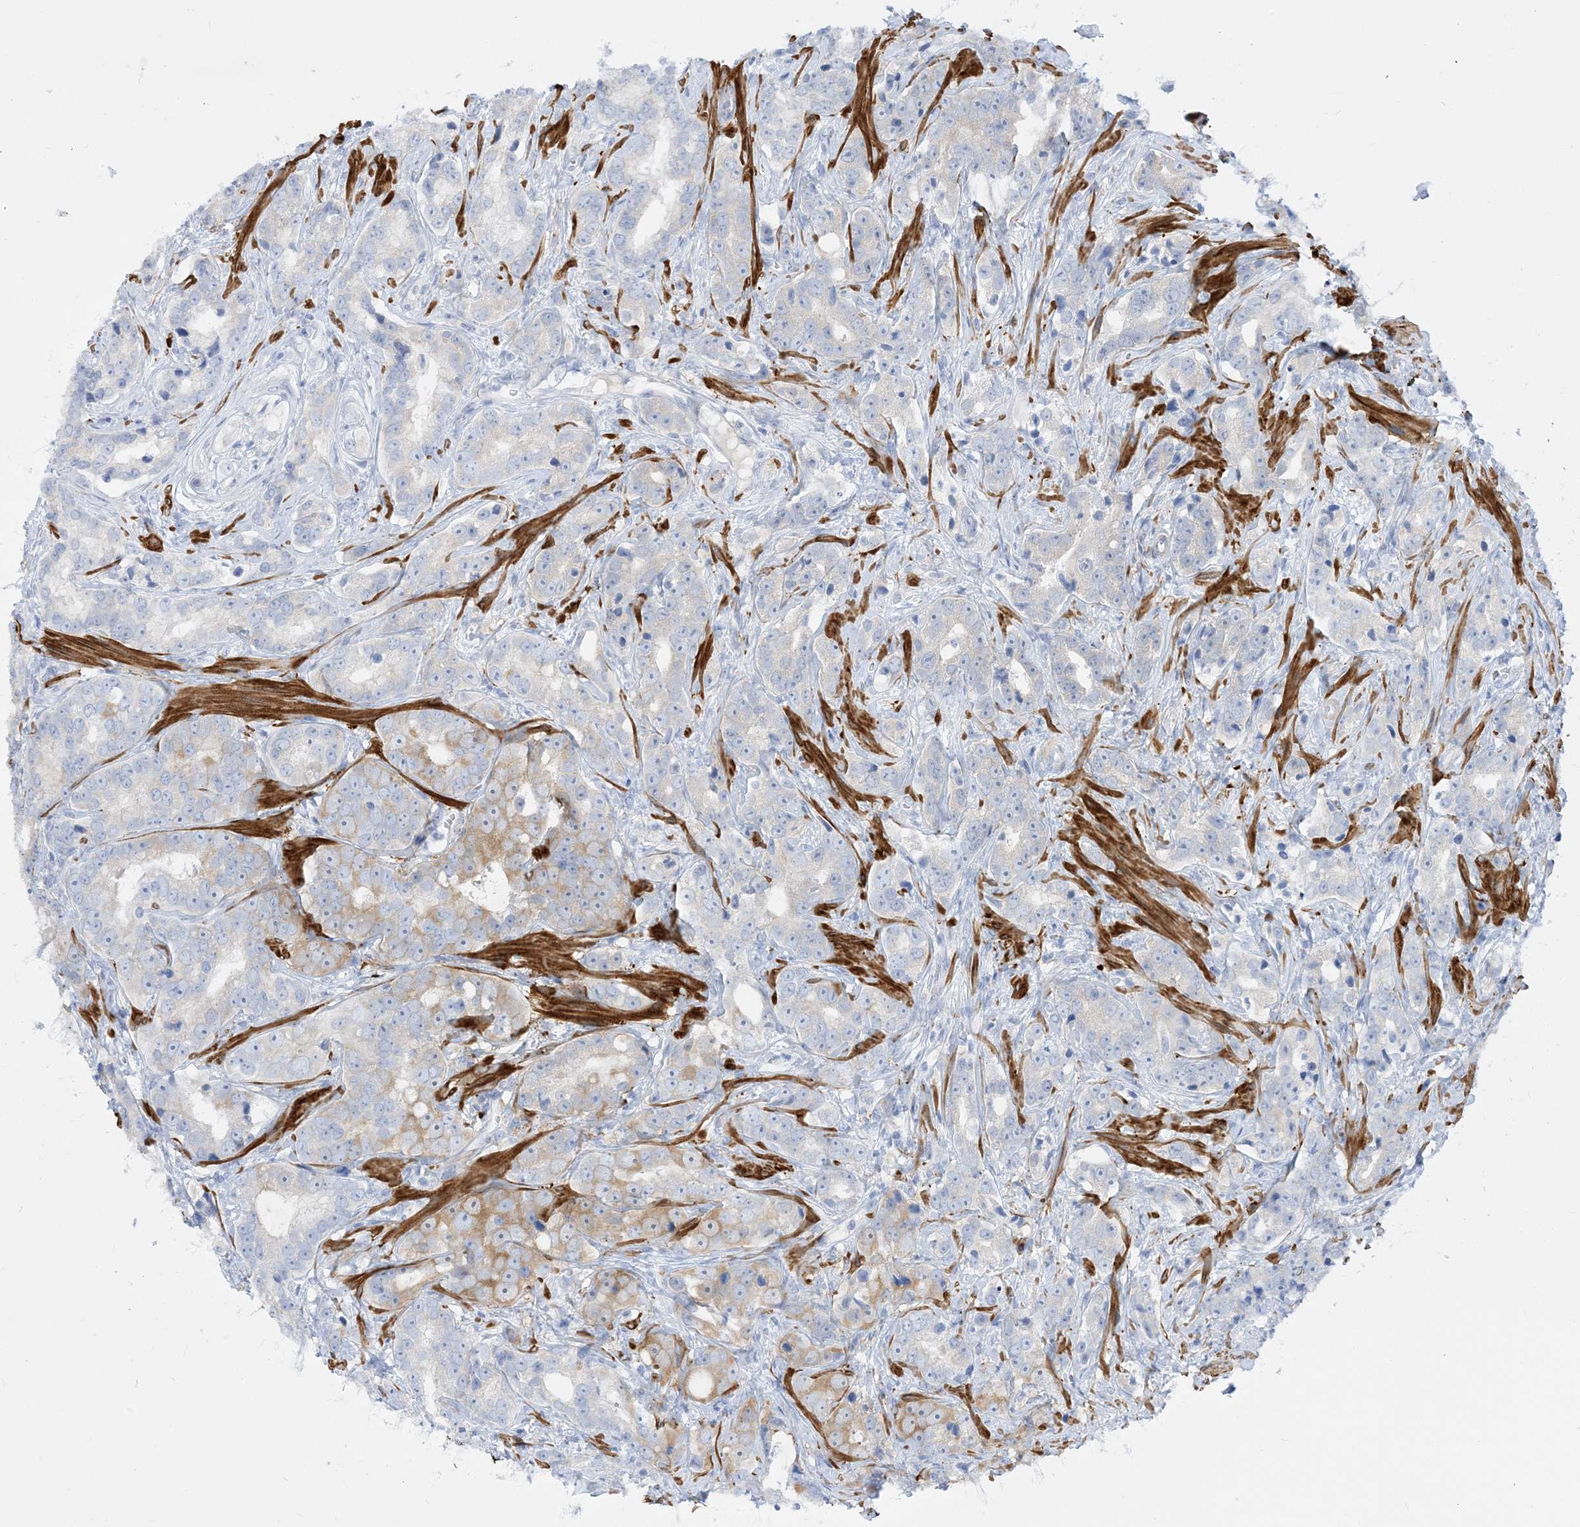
{"staining": {"intensity": "moderate", "quantity": "<25%", "location": "cytoplasmic/membranous"}, "tissue": "prostate cancer", "cell_type": "Tumor cells", "image_type": "cancer", "snomed": [{"axis": "morphology", "description": "Adenocarcinoma, High grade"}, {"axis": "topography", "description": "Prostate"}], "caption": "Protein expression analysis of human high-grade adenocarcinoma (prostate) reveals moderate cytoplasmic/membranous staining in about <25% of tumor cells.", "gene": "MARS2", "patient": {"sex": "male", "age": 62}}